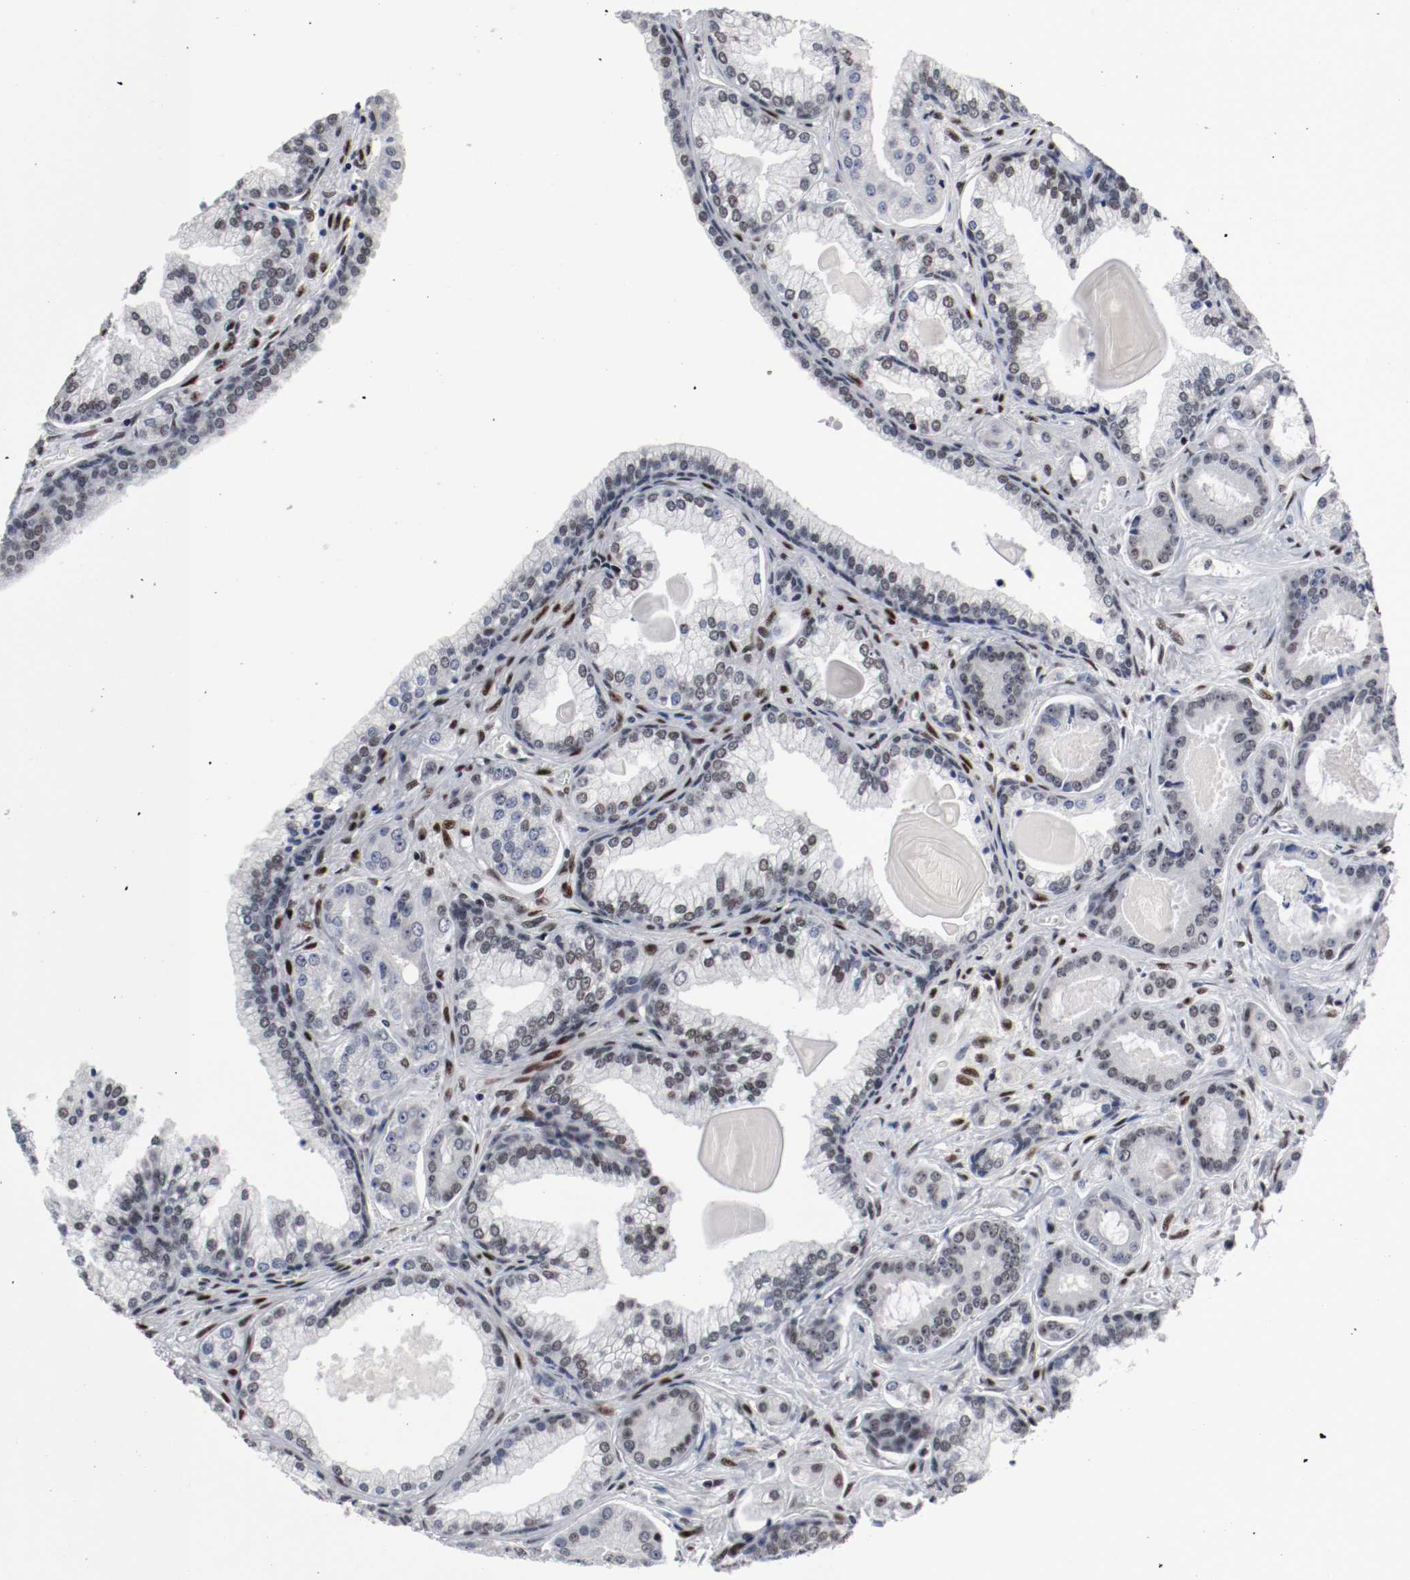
{"staining": {"intensity": "strong", "quantity": ">75%", "location": "nuclear"}, "tissue": "prostate cancer", "cell_type": "Tumor cells", "image_type": "cancer", "snomed": [{"axis": "morphology", "description": "Adenocarcinoma, Low grade"}, {"axis": "topography", "description": "Prostate"}], "caption": "IHC (DAB) staining of human prostate cancer shows strong nuclear protein expression in about >75% of tumor cells.", "gene": "MEF2D", "patient": {"sex": "male", "age": 59}}